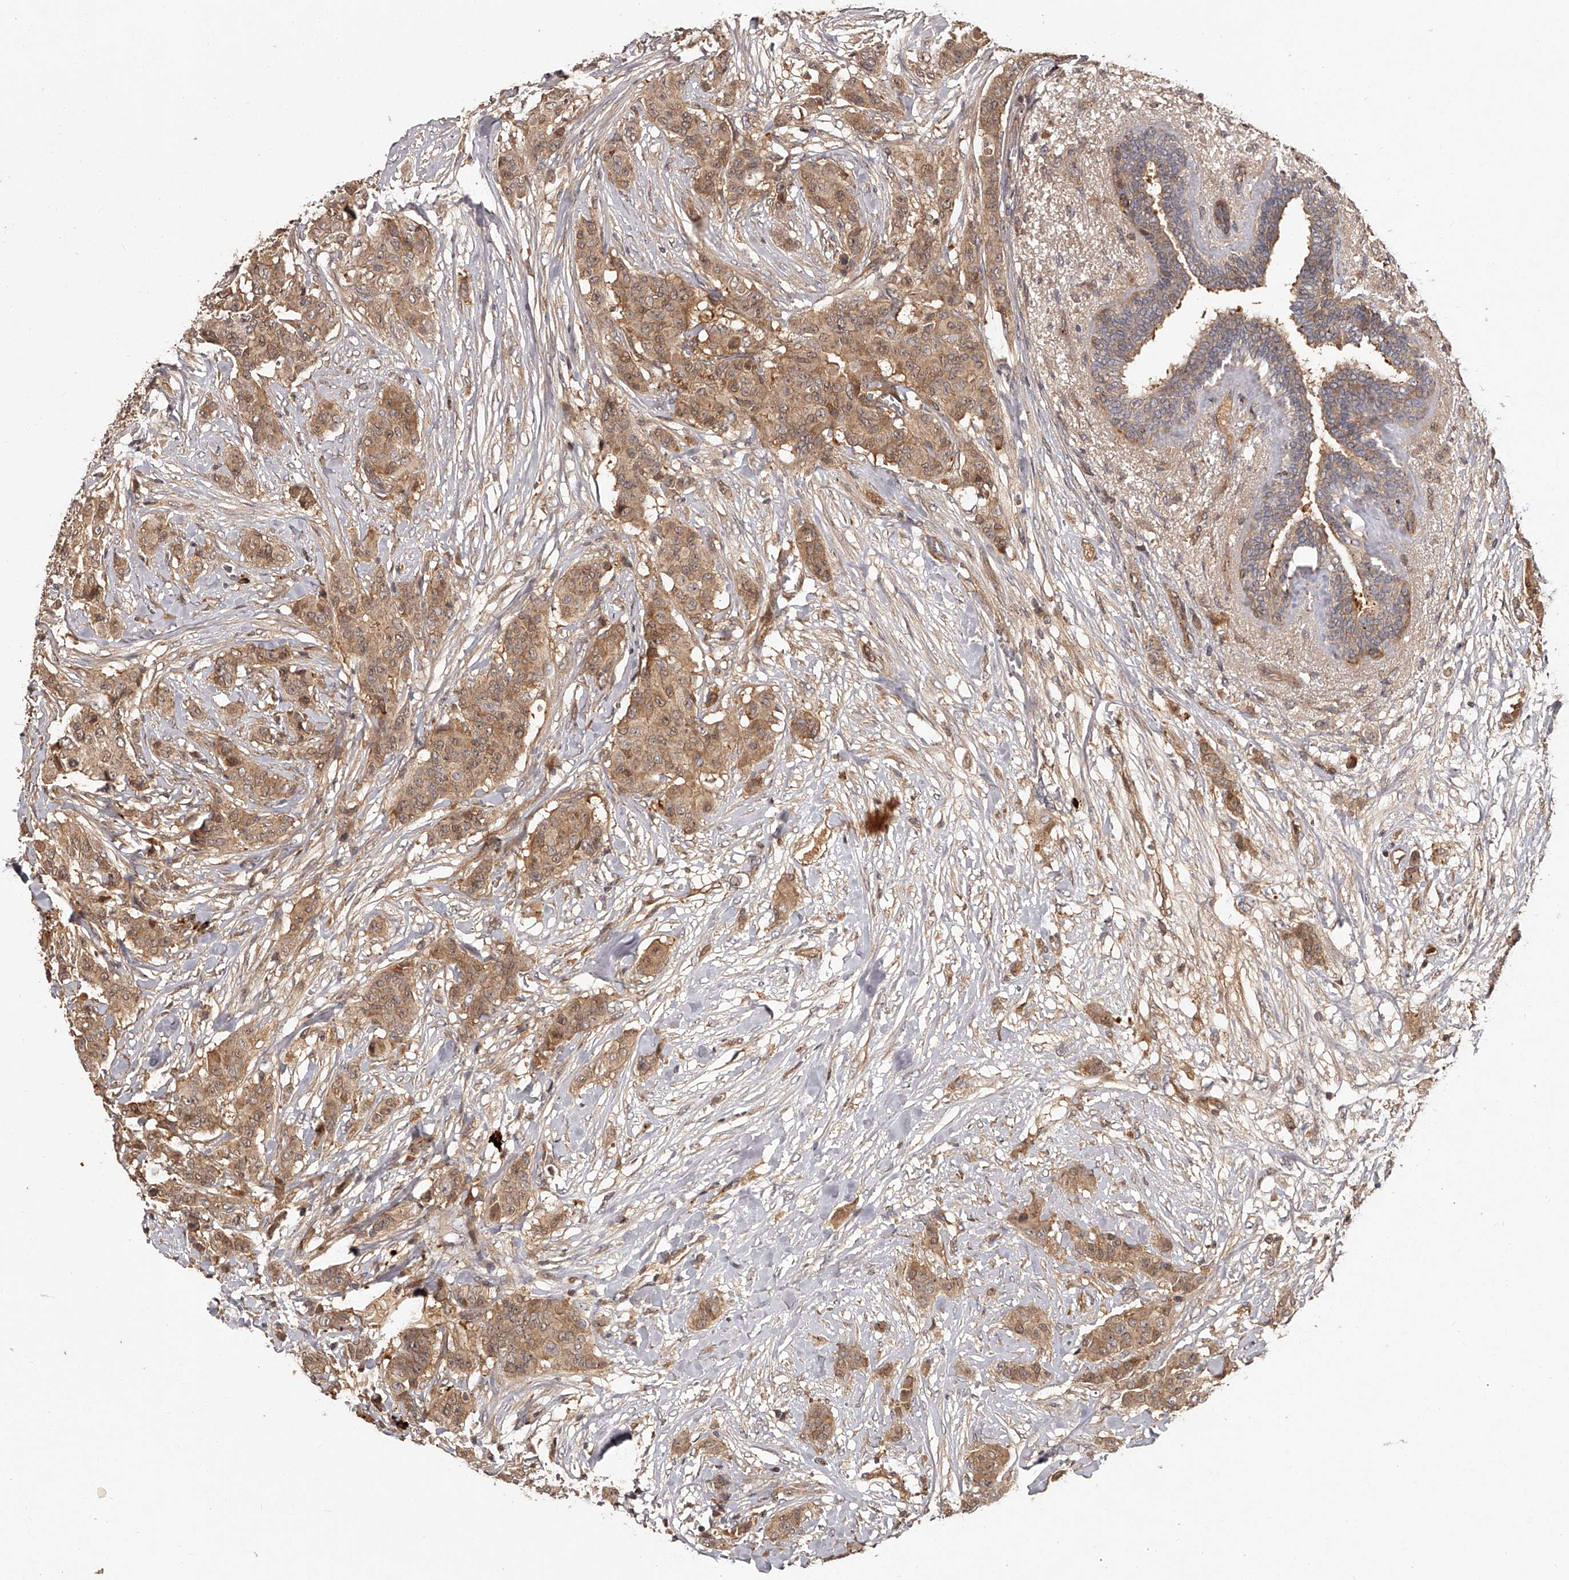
{"staining": {"intensity": "moderate", "quantity": ">75%", "location": "cytoplasmic/membranous"}, "tissue": "breast cancer", "cell_type": "Tumor cells", "image_type": "cancer", "snomed": [{"axis": "morphology", "description": "Duct carcinoma"}, {"axis": "topography", "description": "Breast"}], "caption": "Moderate cytoplasmic/membranous positivity for a protein is identified in about >75% of tumor cells of breast cancer using IHC.", "gene": "CRYZL1", "patient": {"sex": "female", "age": 40}}